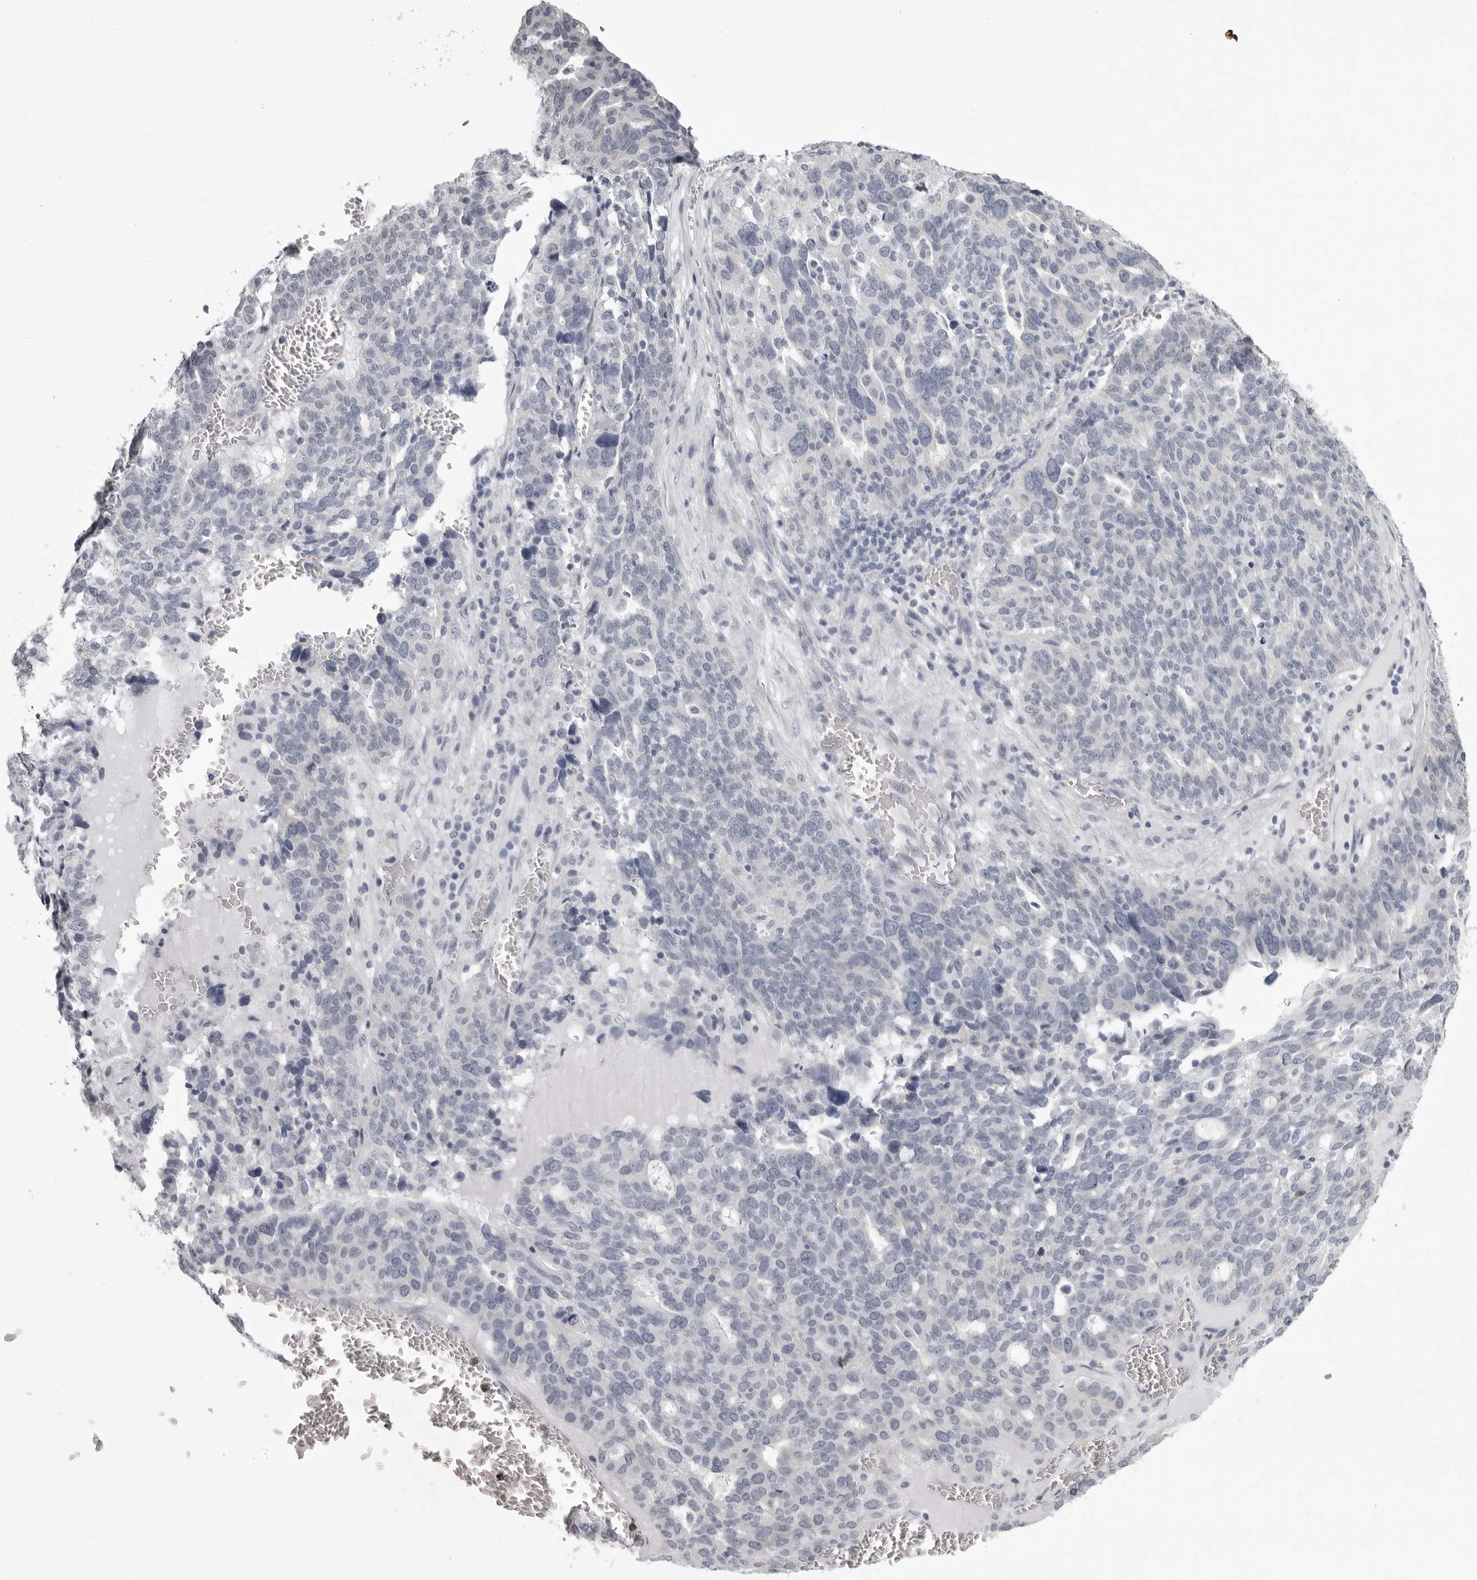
{"staining": {"intensity": "negative", "quantity": "none", "location": "none"}, "tissue": "ovarian cancer", "cell_type": "Tumor cells", "image_type": "cancer", "snomed": [{"axis": "morphology", "description": "Cystadenocarcinoma, serous, NOS"}, {"axis": "topography", "description": "Ovary"}], "caption": "There is no significant positivity in tumor cells of ovarian serous cystadenocarcinoma. (IHC, brightfield microscopy, high magnification).", "gene": "EPHA10", "patient": {"sex": "female", "age": 59}}